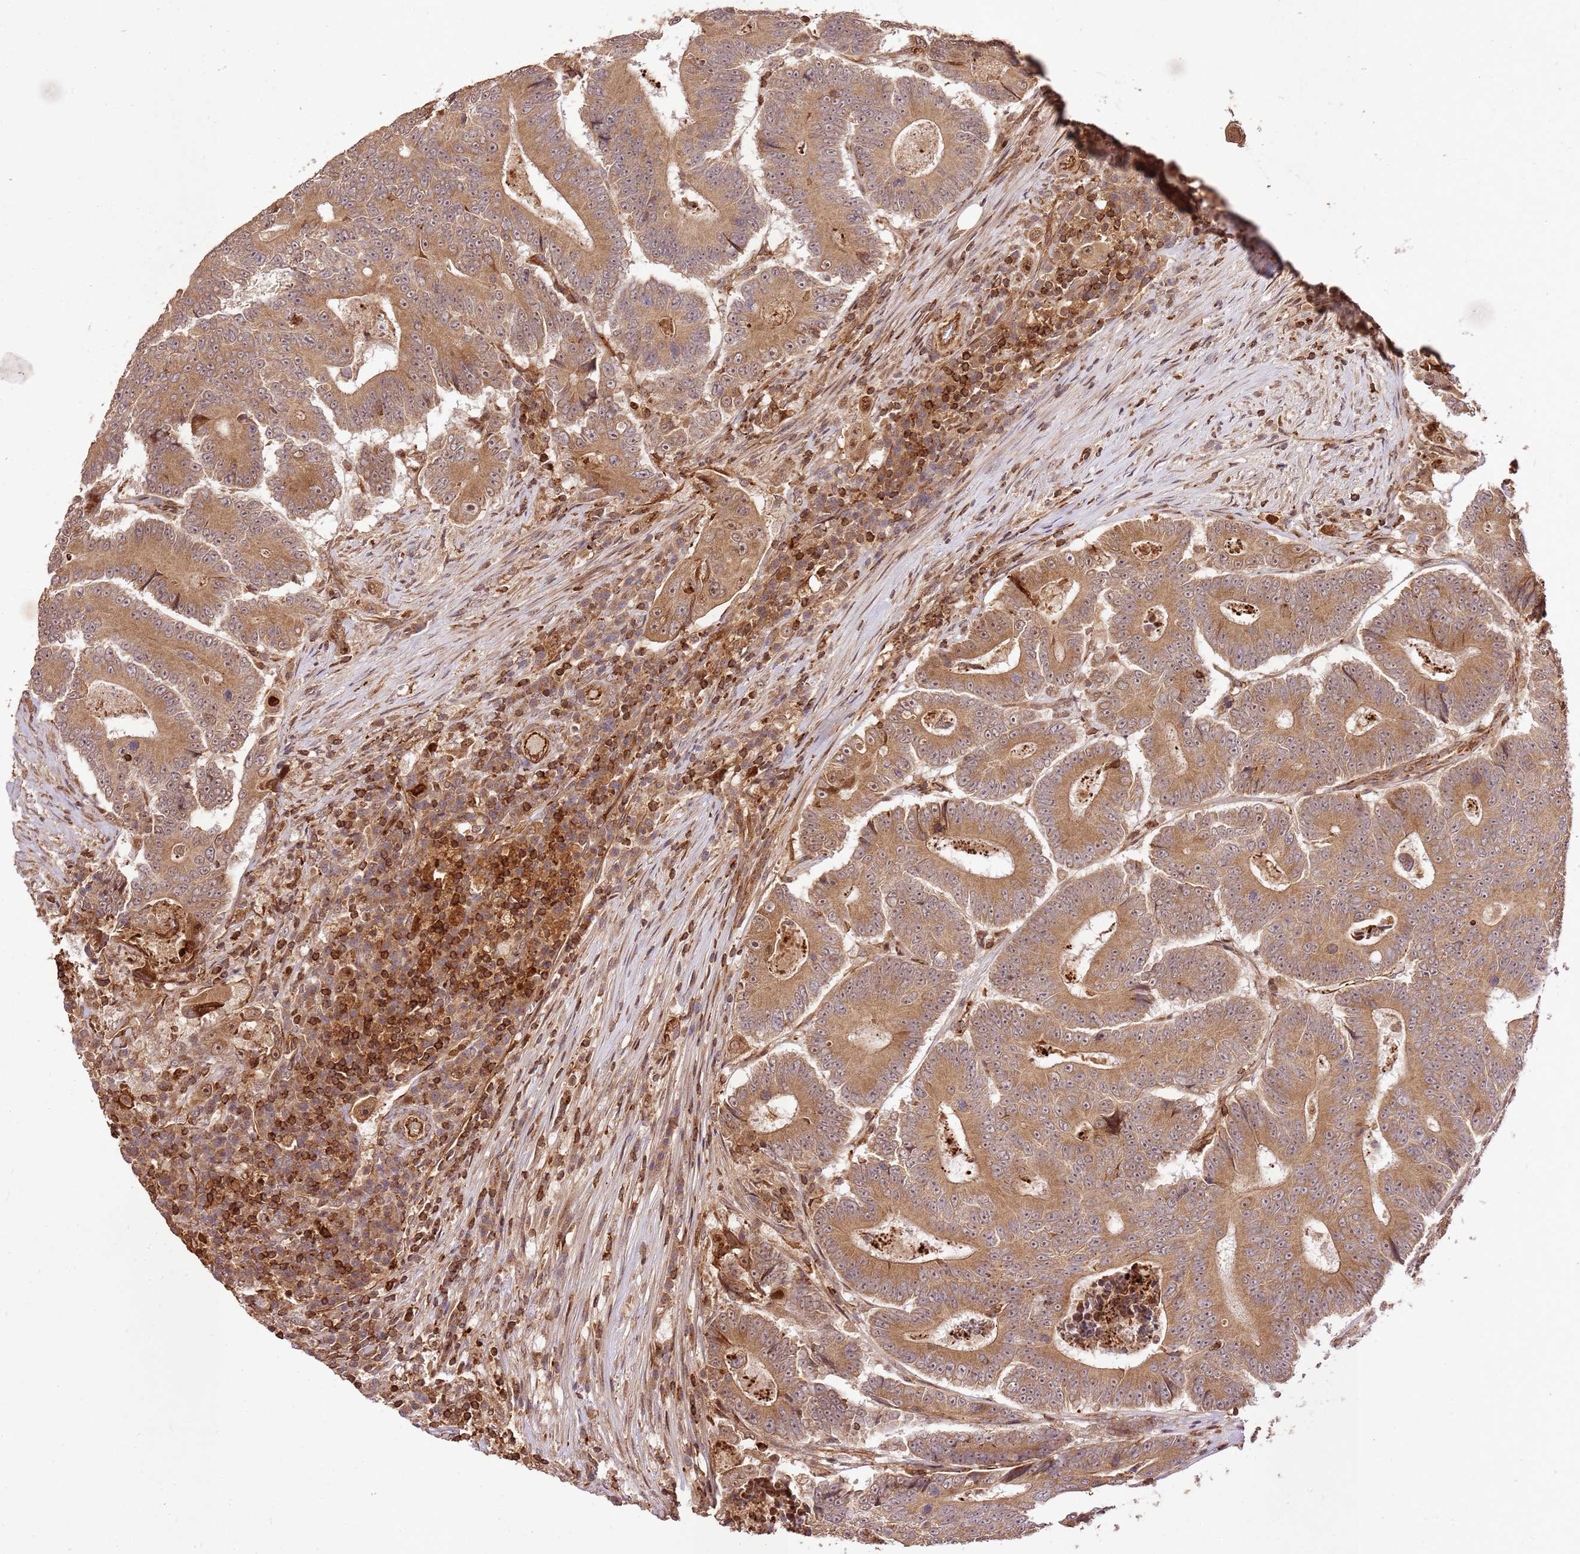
{"staining": {"intensity": "moderate", "quantity": ">75%", "location": "cytoplasmic/membranous"}, "tissue": "colorectal cancer", "cell_type": "Tumor cells", "image_type": "cancer", "snomed": [{"axis": "morphology", "description": "Adenocarcinoma, NOS"}, {"axis": "topography", "description": "Colon"}], "caption": "Immunohistochemistry (IHC) image of neoplastic tissue: adenocarcinoma (colorectal) stained using IHC shows medium levels of moderate protein expression localized specifically in the cytoplasmic/membranous of tumor cells, appearing as a cytoplasmic/membranous brown color.", "gene": "KATNAL2", "patient": {"sex": "male", "age": 83}}